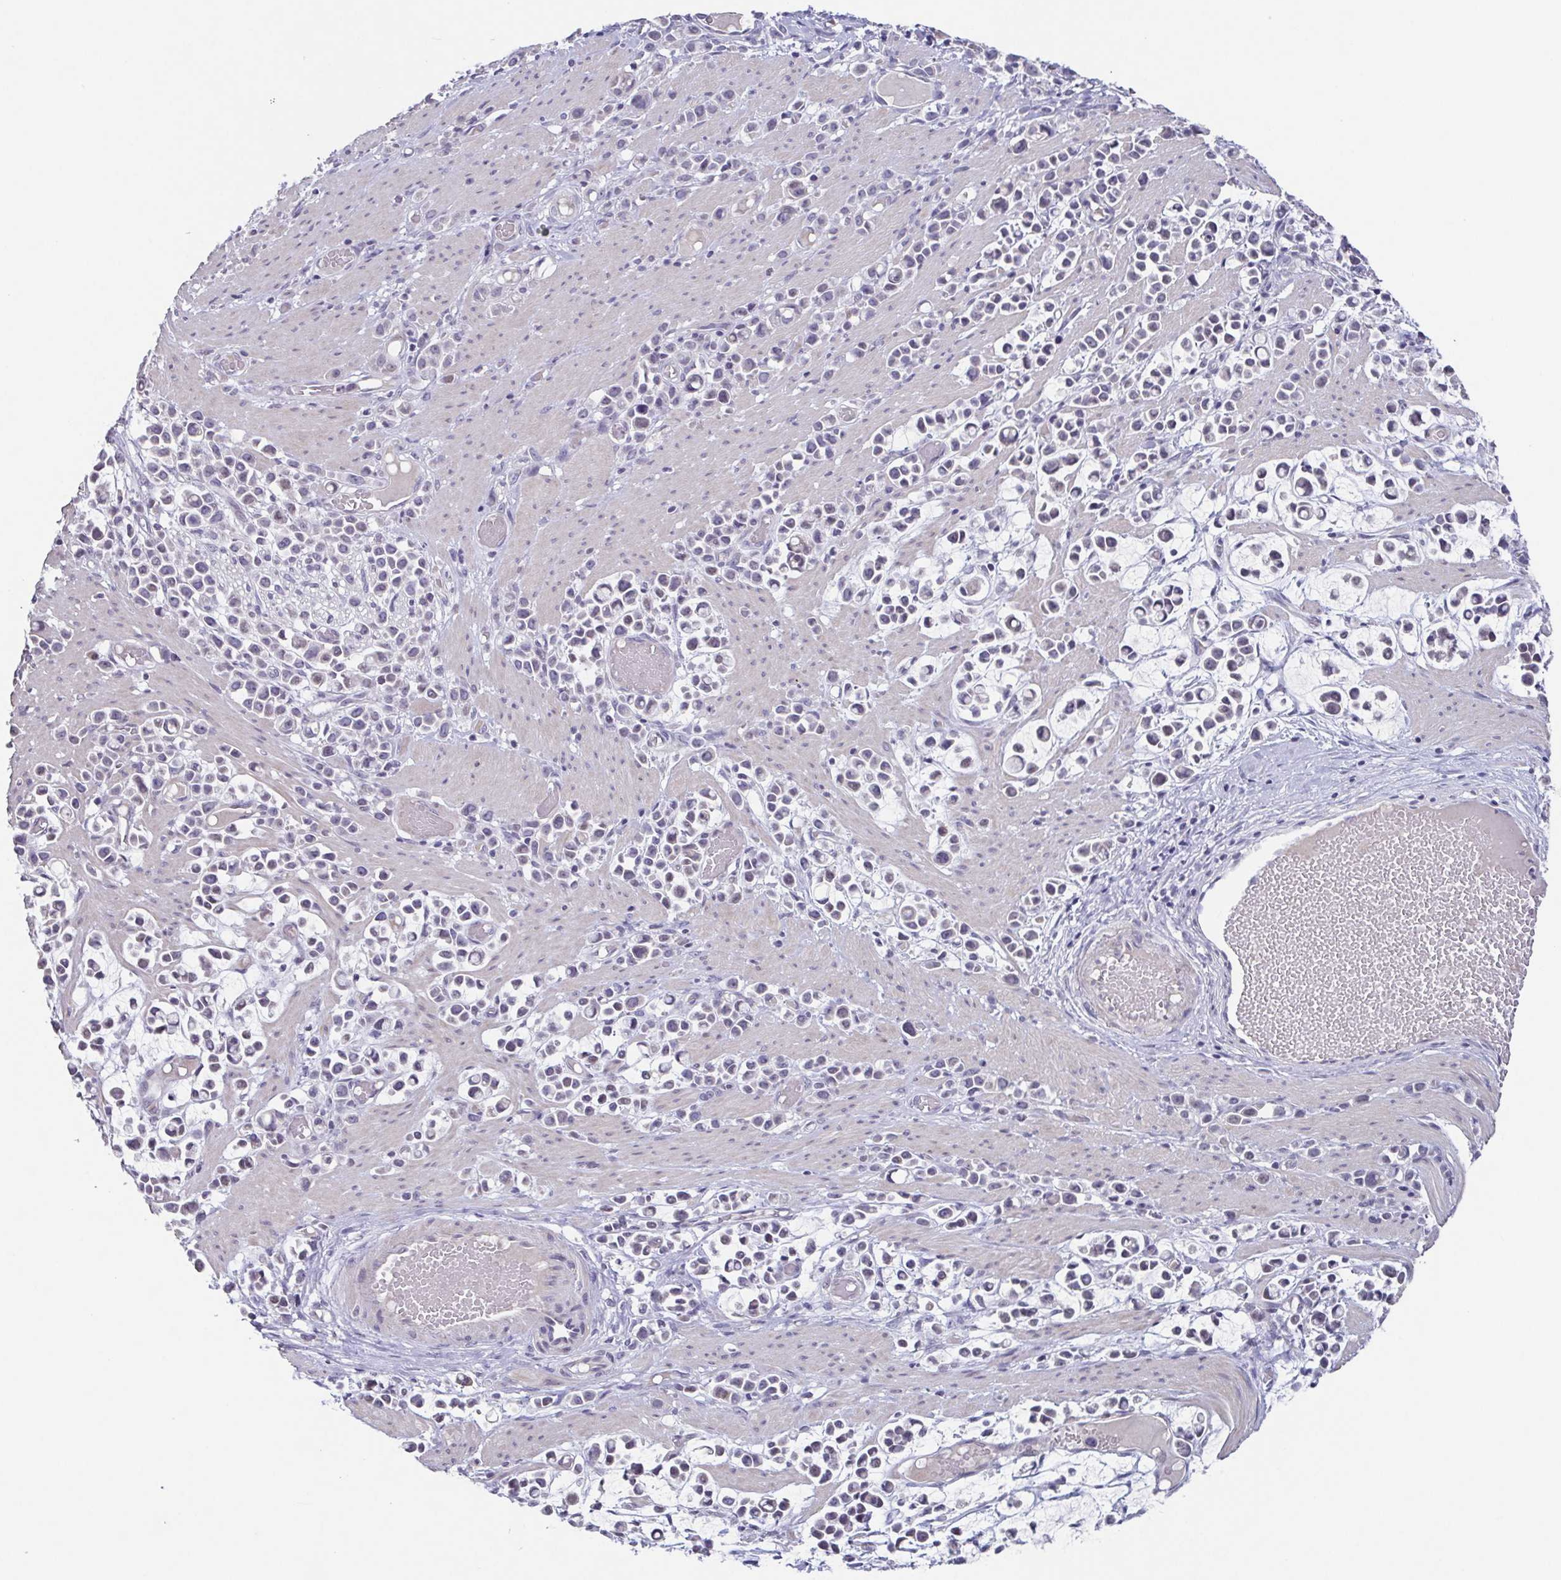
{"staining": {"intensity": "negative", "quantity": "none", "location": "none"}, "tissue": "stomach cancer", "cell_type": "Tumor cells", "image_type": "cancer", "snomed": [{"axis": "morphology", "description": "Adenocarcinoma, NOS"}, {"axis": "topography", "description": "Stomach"}], "caption": "Photomicrograph shows no significant protein positivity in tumor cells of stomach cancer.", "gene": "GHRL", "patient": {"sex": "male", "age": 82}}